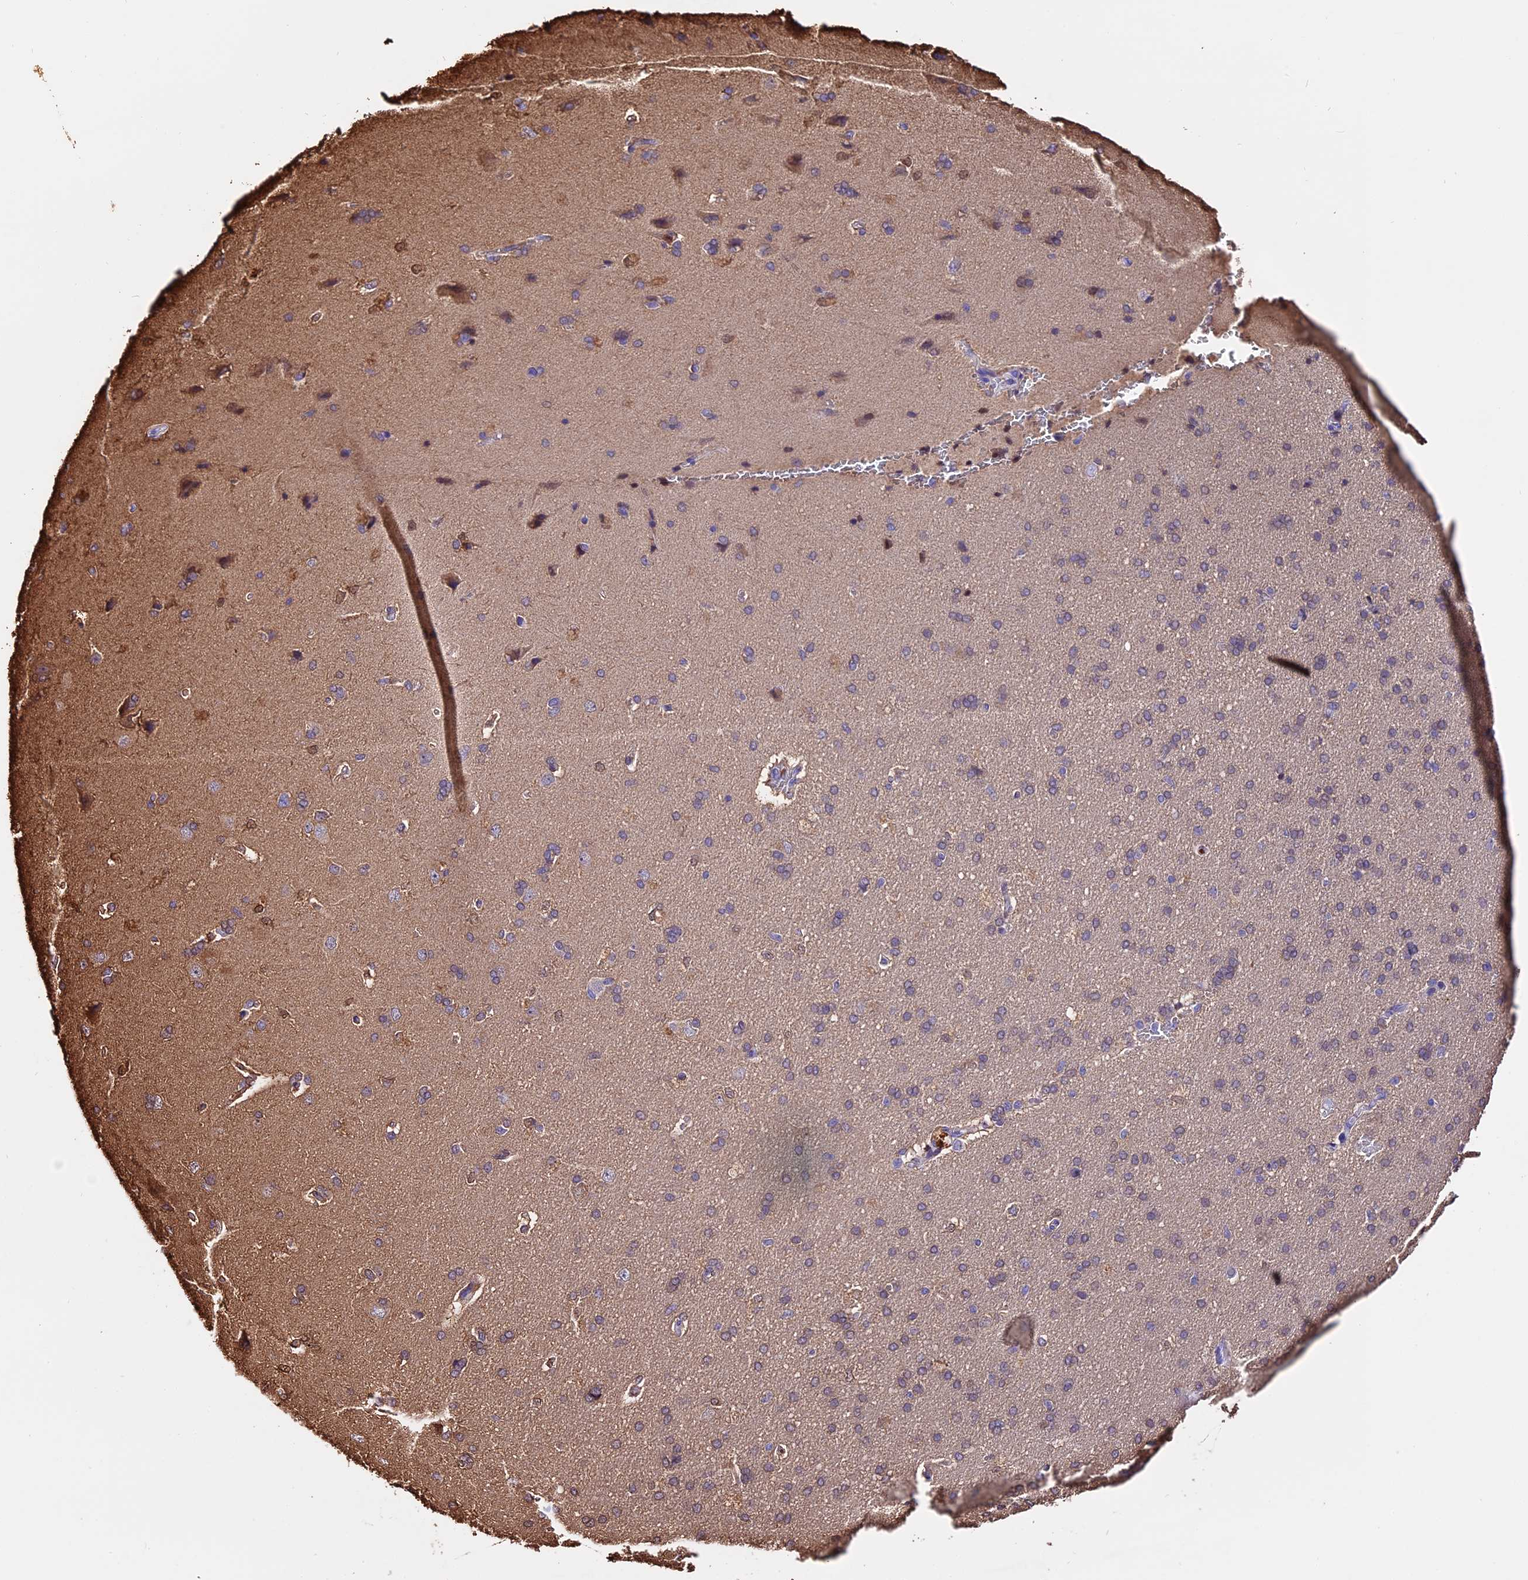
{"staining": {"intensity": "negative", "quantity": "none", "location": "none"}, "tissue": "cerebral cortex", "cell_type": "Endothelial cells", "image_type": "normal", "snomed": [{"axis": "morphology", "description": "Normal tissue, NOS"}, {"axis": "topography", "description": "Cerebral cortex"}], "caption": "Immunohistochemistry micrograph of benign cerebral cortex: cerebral cortex stained with DAB (3,3'-diaminobenzidine) shows no significant protein staining in endothelial cells.", "gene": "MAP3K7CL", "patient": {"sex": "male", "age": 62}}